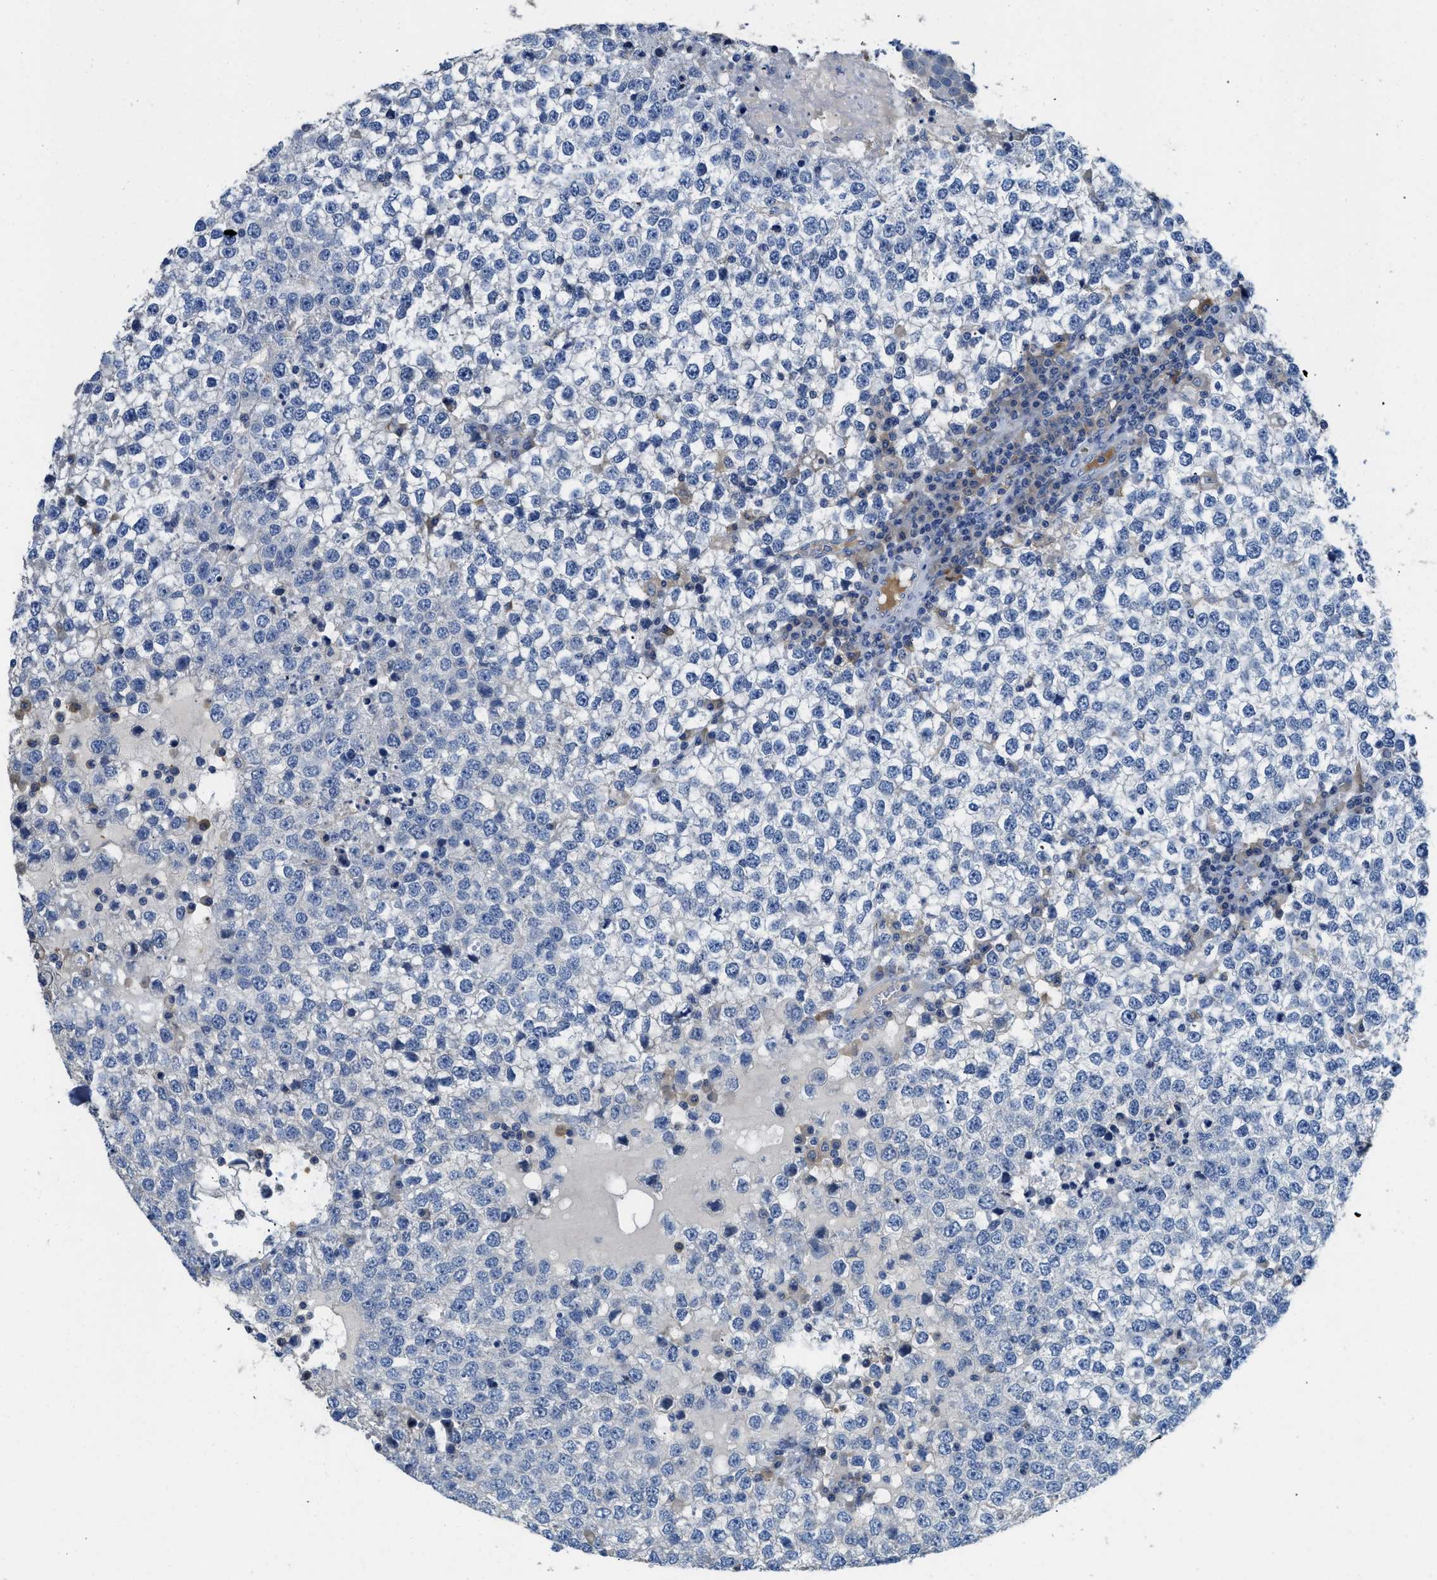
{"staining": {"intensity": "negative", "quantity": "none", "location": "none"}, "tissue": "testis cancer", "cell_type": "Tumor cells", "image_type": "cancer", "snomed": [{"axis": "morphology", "description": "Seminoma, NOS"}, {"axis": "topography", "description": "Testis"}], "caption": "Protein analysis of seminoma (testis) exhibits no significant staining in tumor cells.", "gene": "C1S", "patient": {"sex": "male", "age": 65}}